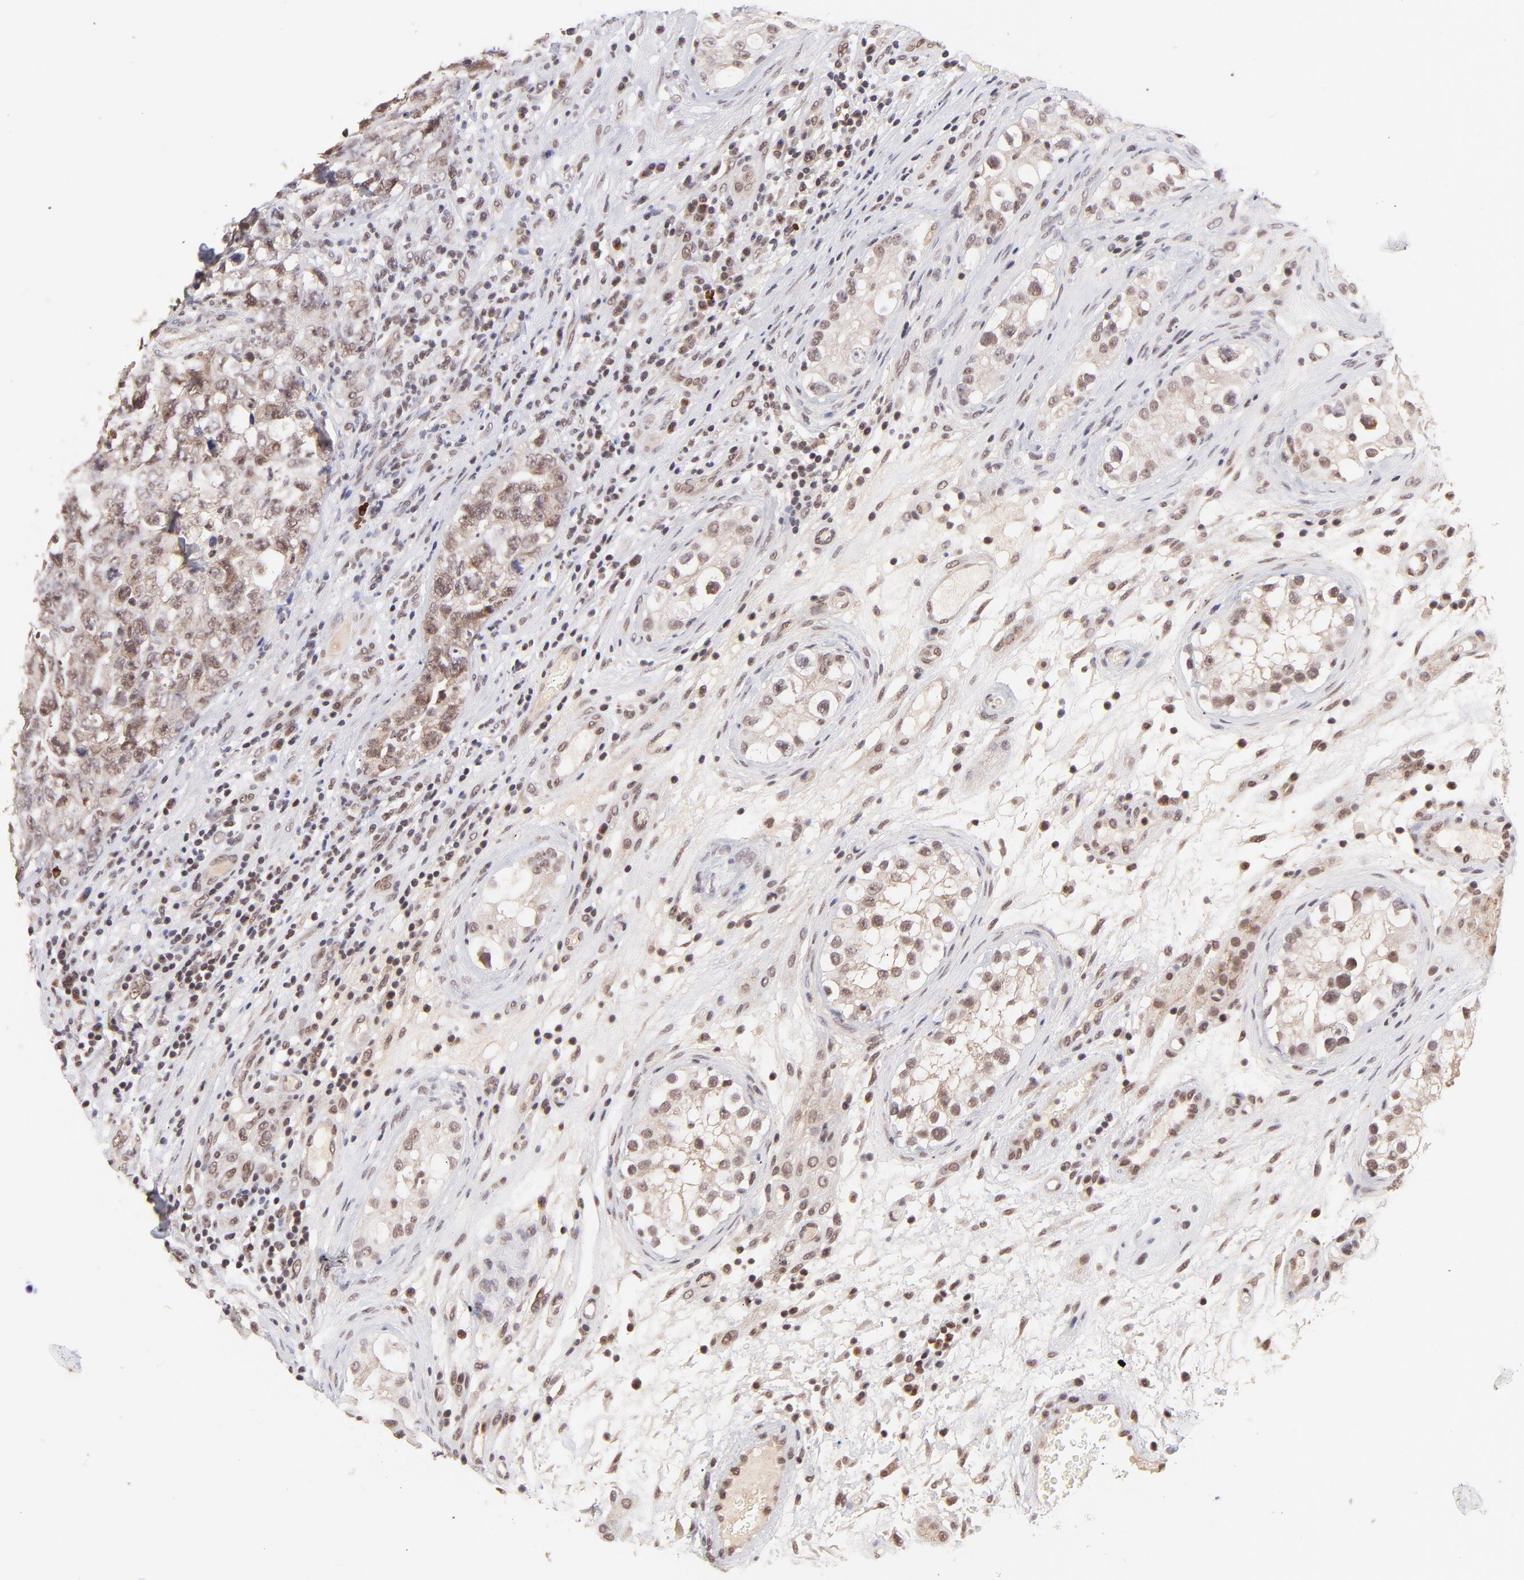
{"staining": {"intensity": "weak", "quantity": "<25%", "location": "nuclear"}, "tissue": "testis cancer", "cell_type": "Tumor cells", "image_type": "cancer", "snomed": [{"axis": "morphology", "description": "Carcinoma, Embryonal, NOS"}, {"axis": "topography", "description": "Testis"}], "caption": "Tumor cells are negative for brown protein staining in testis cancer (embryonal carcinoma). (DAB (3,3'-diaminobenzidine) immunohistochemistry visualized using brightfield microscopy, high magnification).", "gene": "MED12", "patient": {"sex": "male", "age": 31}}